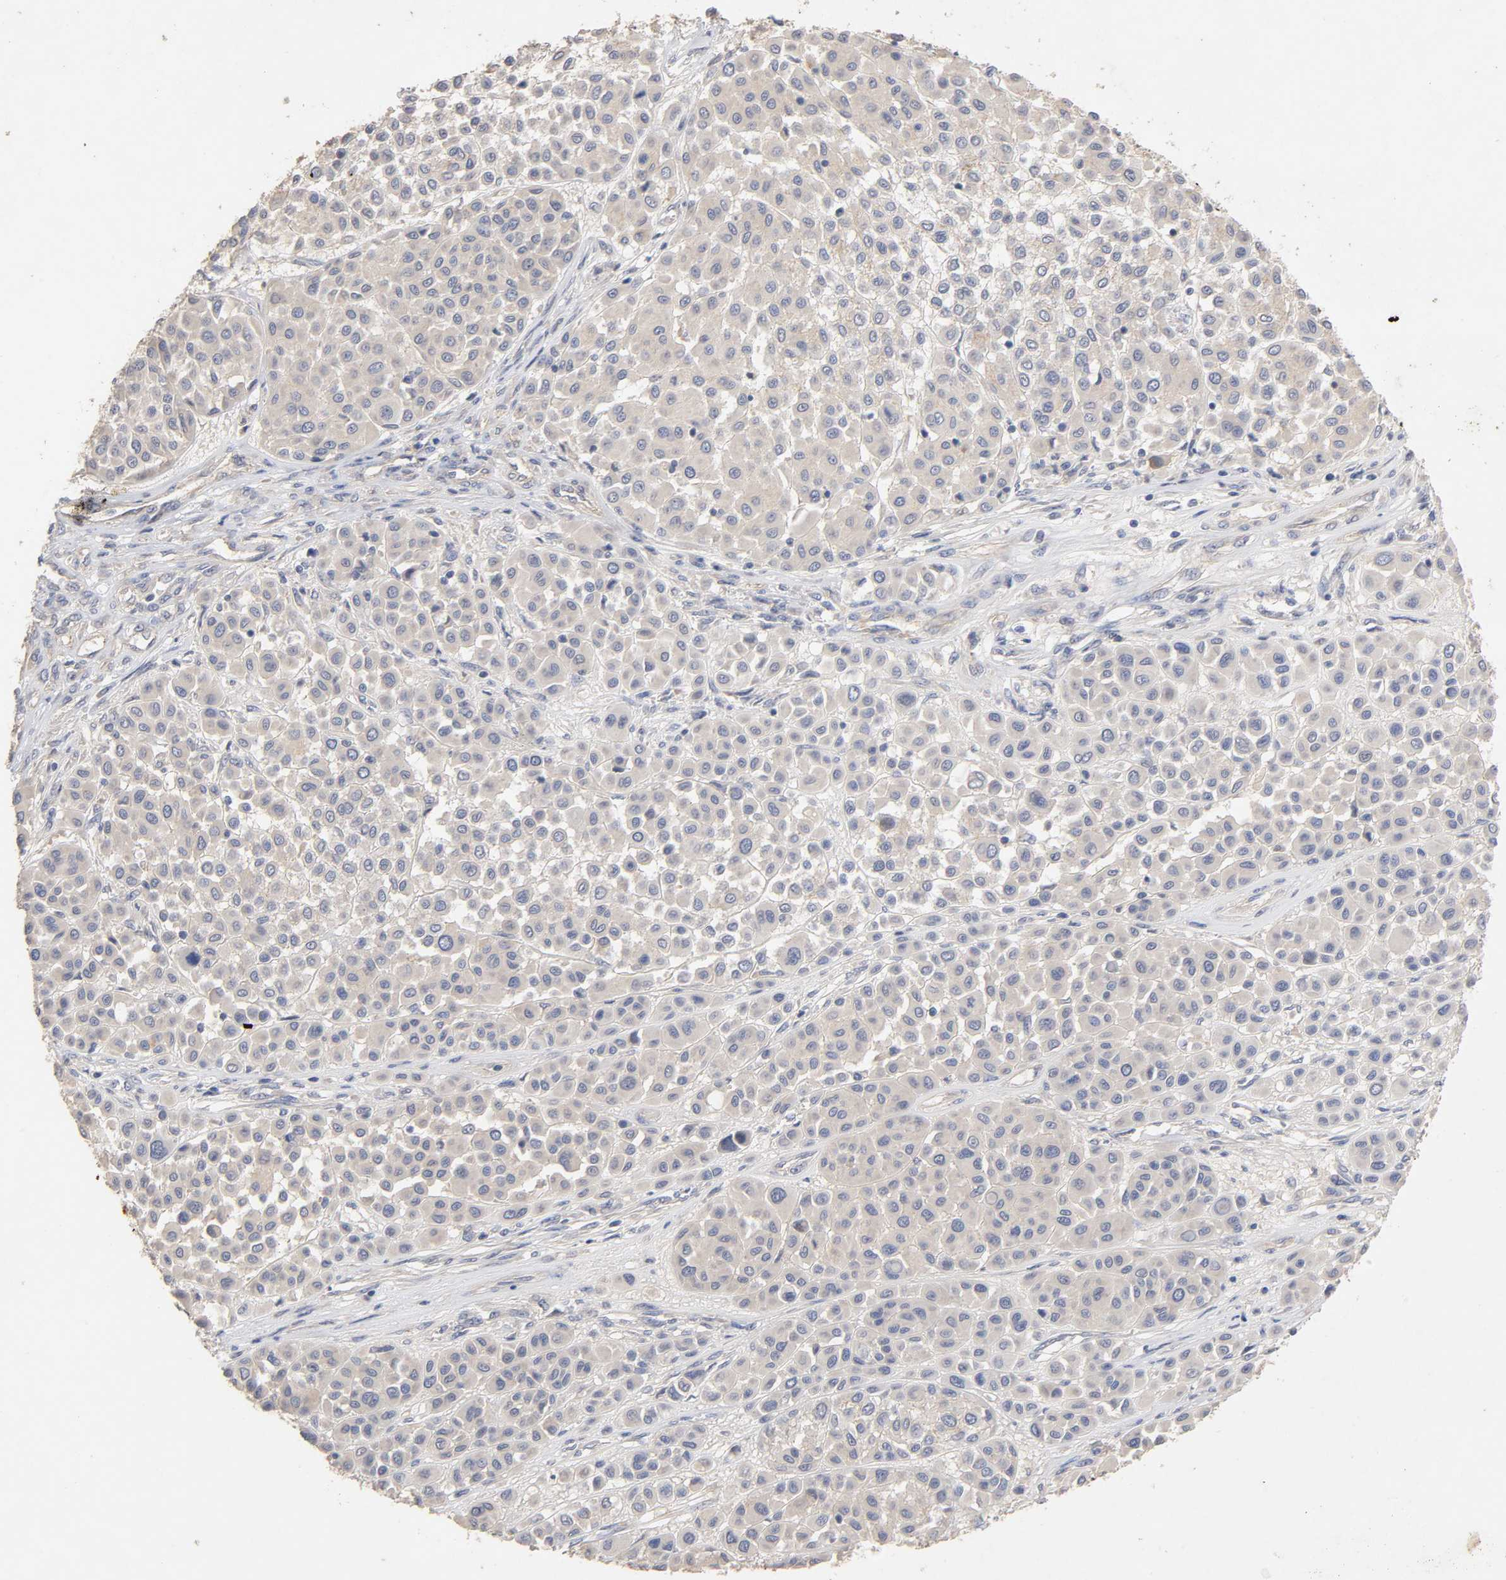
{"staining": {"intensity": "weak", "quantity": ">75%", "location": "cytoplasmic/membranous"}, "tissue": "melanoma", "cell_type": "Tumor cells", "image_type": "cancer", "snomed": [{"axis": "morphology", "description": "Malignant melanoma, Metastatic site"}, {"axis": "topography", "description": "Soft tissue"}], "caption": "There is low levels of weak cytoplasmic/membranous expression in tumor cells of melanoma, as demonstrated by immunohistochemical staining (brown color).", "gene": "PDZD11", "patient": {"sex": "male", "age": 41}}